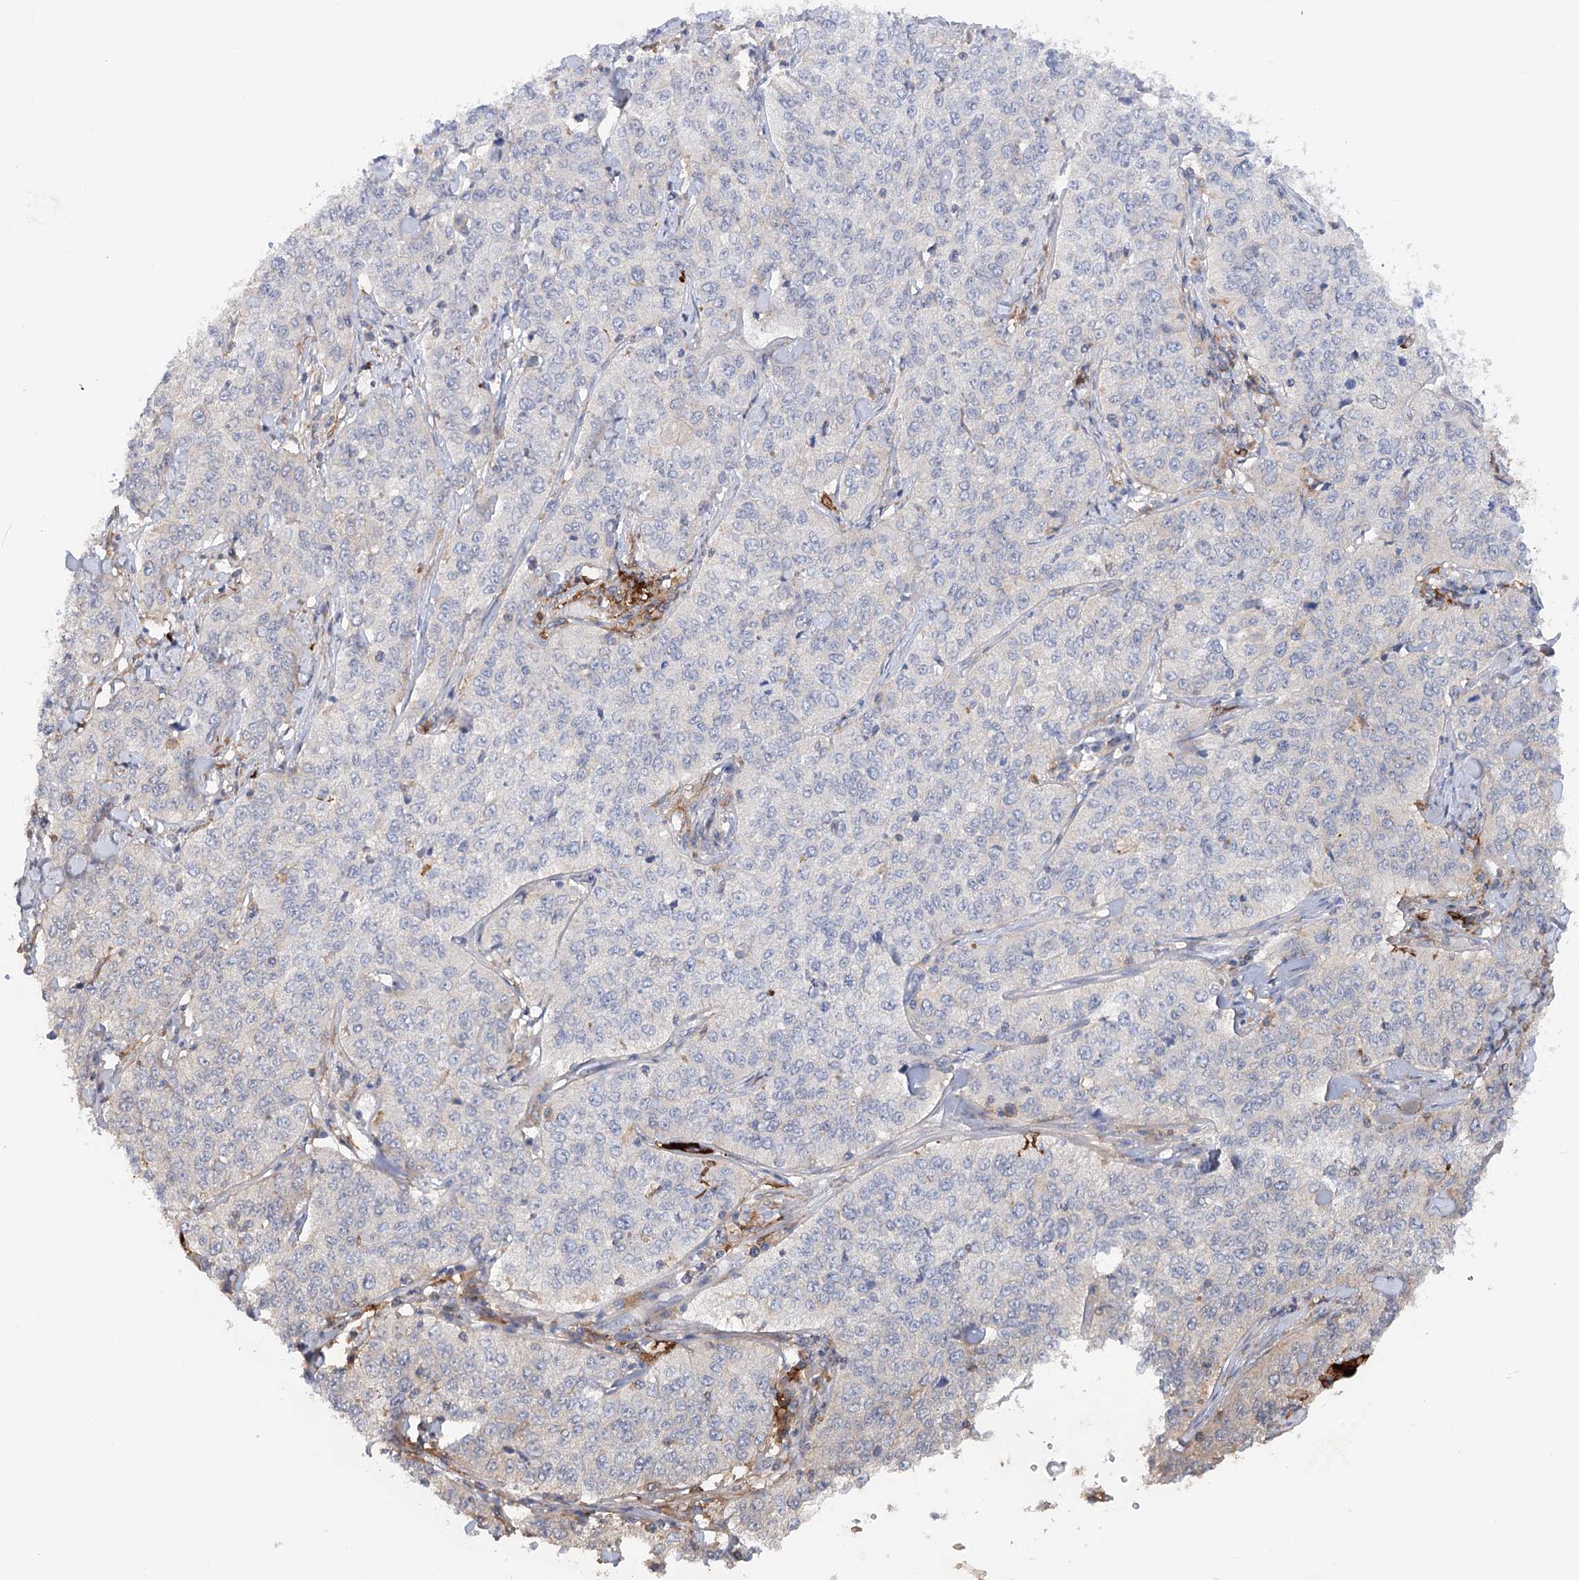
{"staining": {"intensity": "negative", "quantity": "none", "location": "none"}, "tissue": "cervical cancer", "cell_type": "Tumor cells", "image_type": "cancer", "snomed": [{"axis": "morphology", "description": "Squamous cell carcinoma, NOS"}, {"axis": "topography", "description": "Cervix"}], "caption": "Immunohistochemistry (IHC) histopathology image of neoplastic tissue: human cervical squamous cell carcinoma stained with DAB reveals no significant protein positivity in tumor cells. Nuclei are stained in blue.", "gene": "SCN11A", "patient": {"sex": "female", "age": 35}}